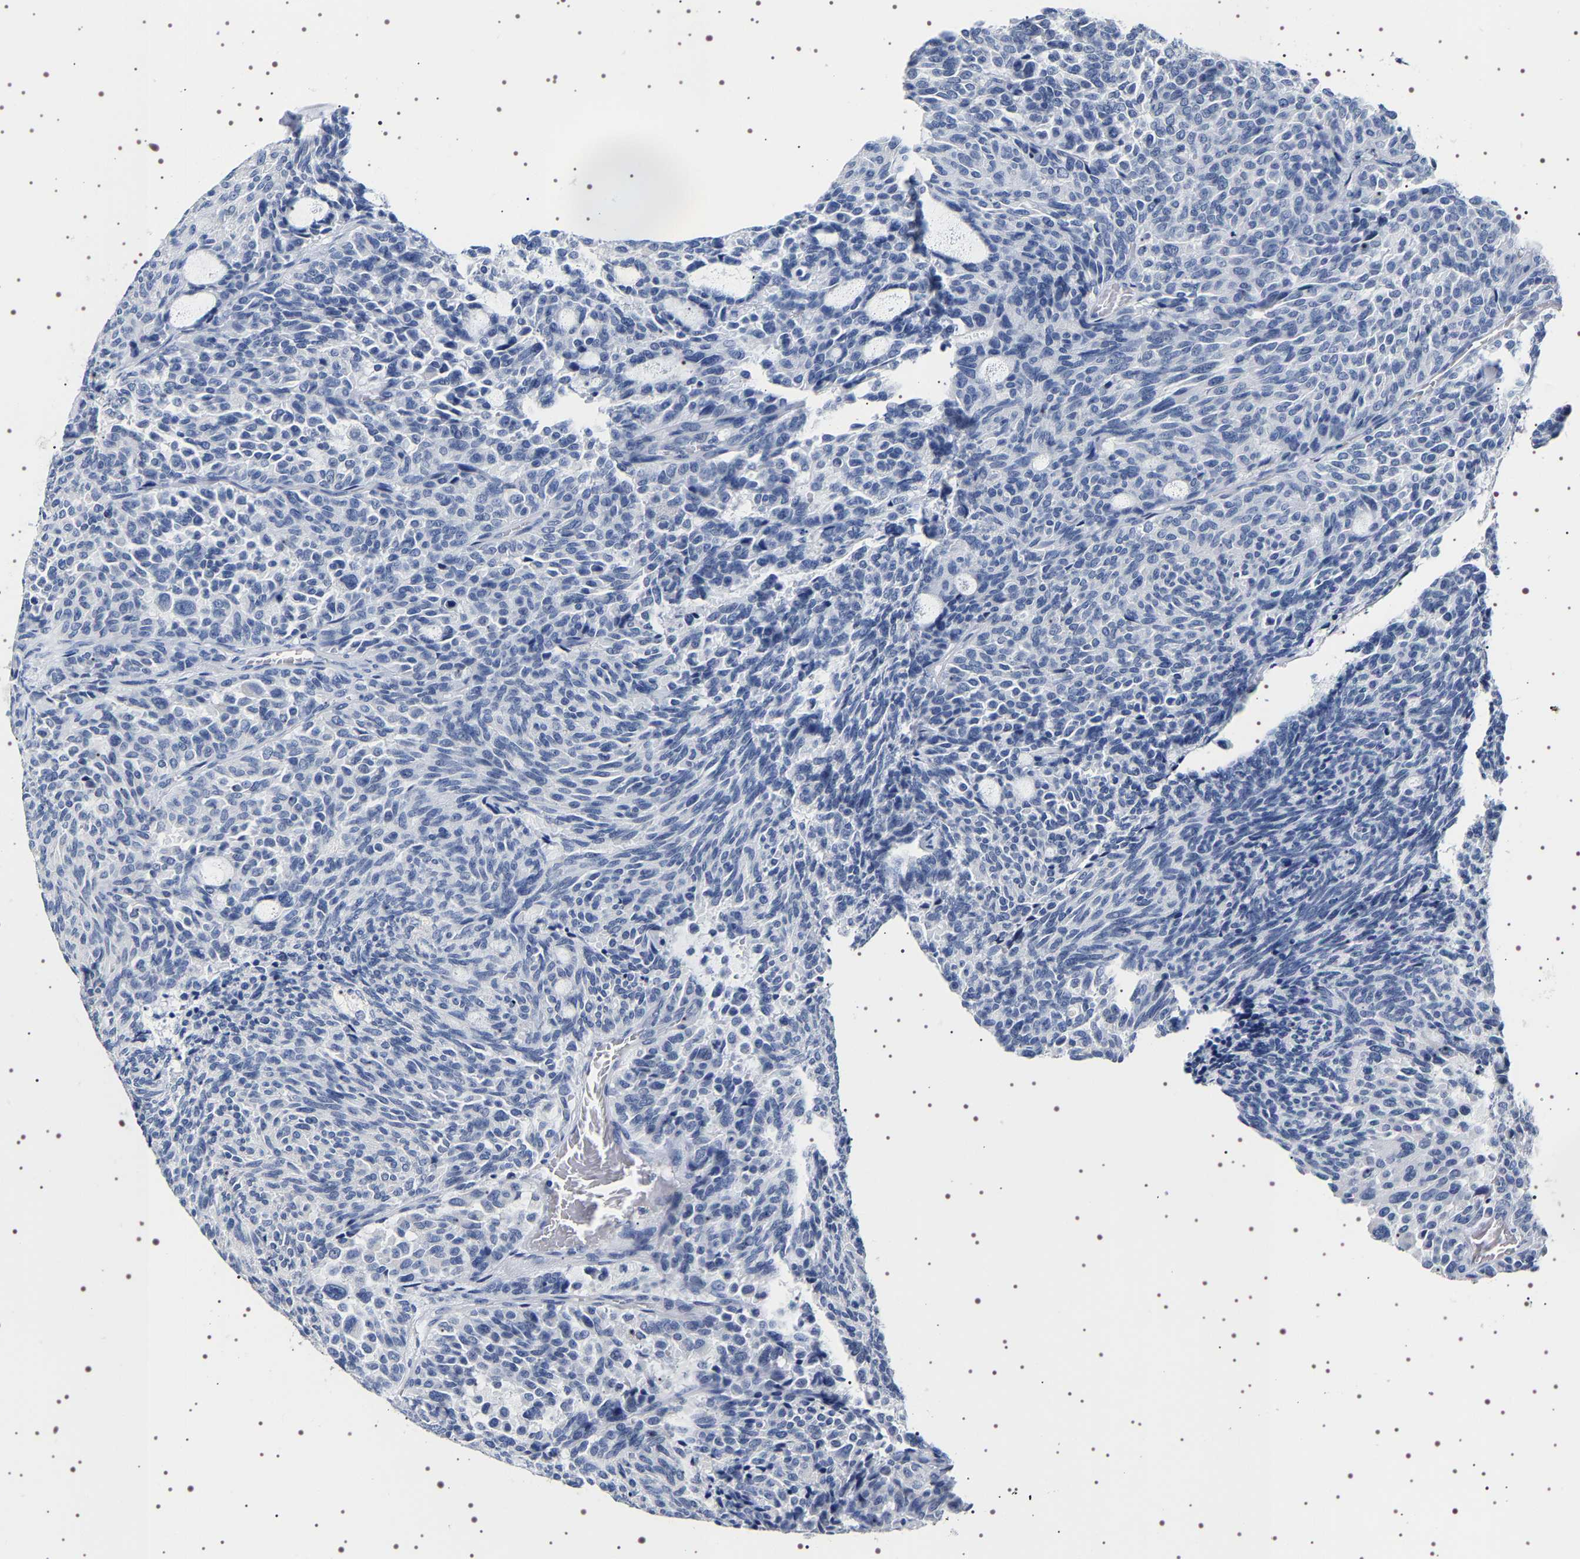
{"staining": {"intensity": "negative", "quantity": "none", "location": "none"}, "tissue": "carcinoid", "cell_type": "Tumor cells", "image_type": "cancer", "snomed": [{"axis": "morphology", "description": "Carcinoid, malignant, NOS"}, {"axis": "topography", "description": "Pancreas"}], "caption": "A high-resolution micrograph shows immunohistochemistry staining of carcinoid, which reveals no significant positivity in tumor cells.", "gene": "UBQLN3", "patient": {"sex": "female", "age": 54}}